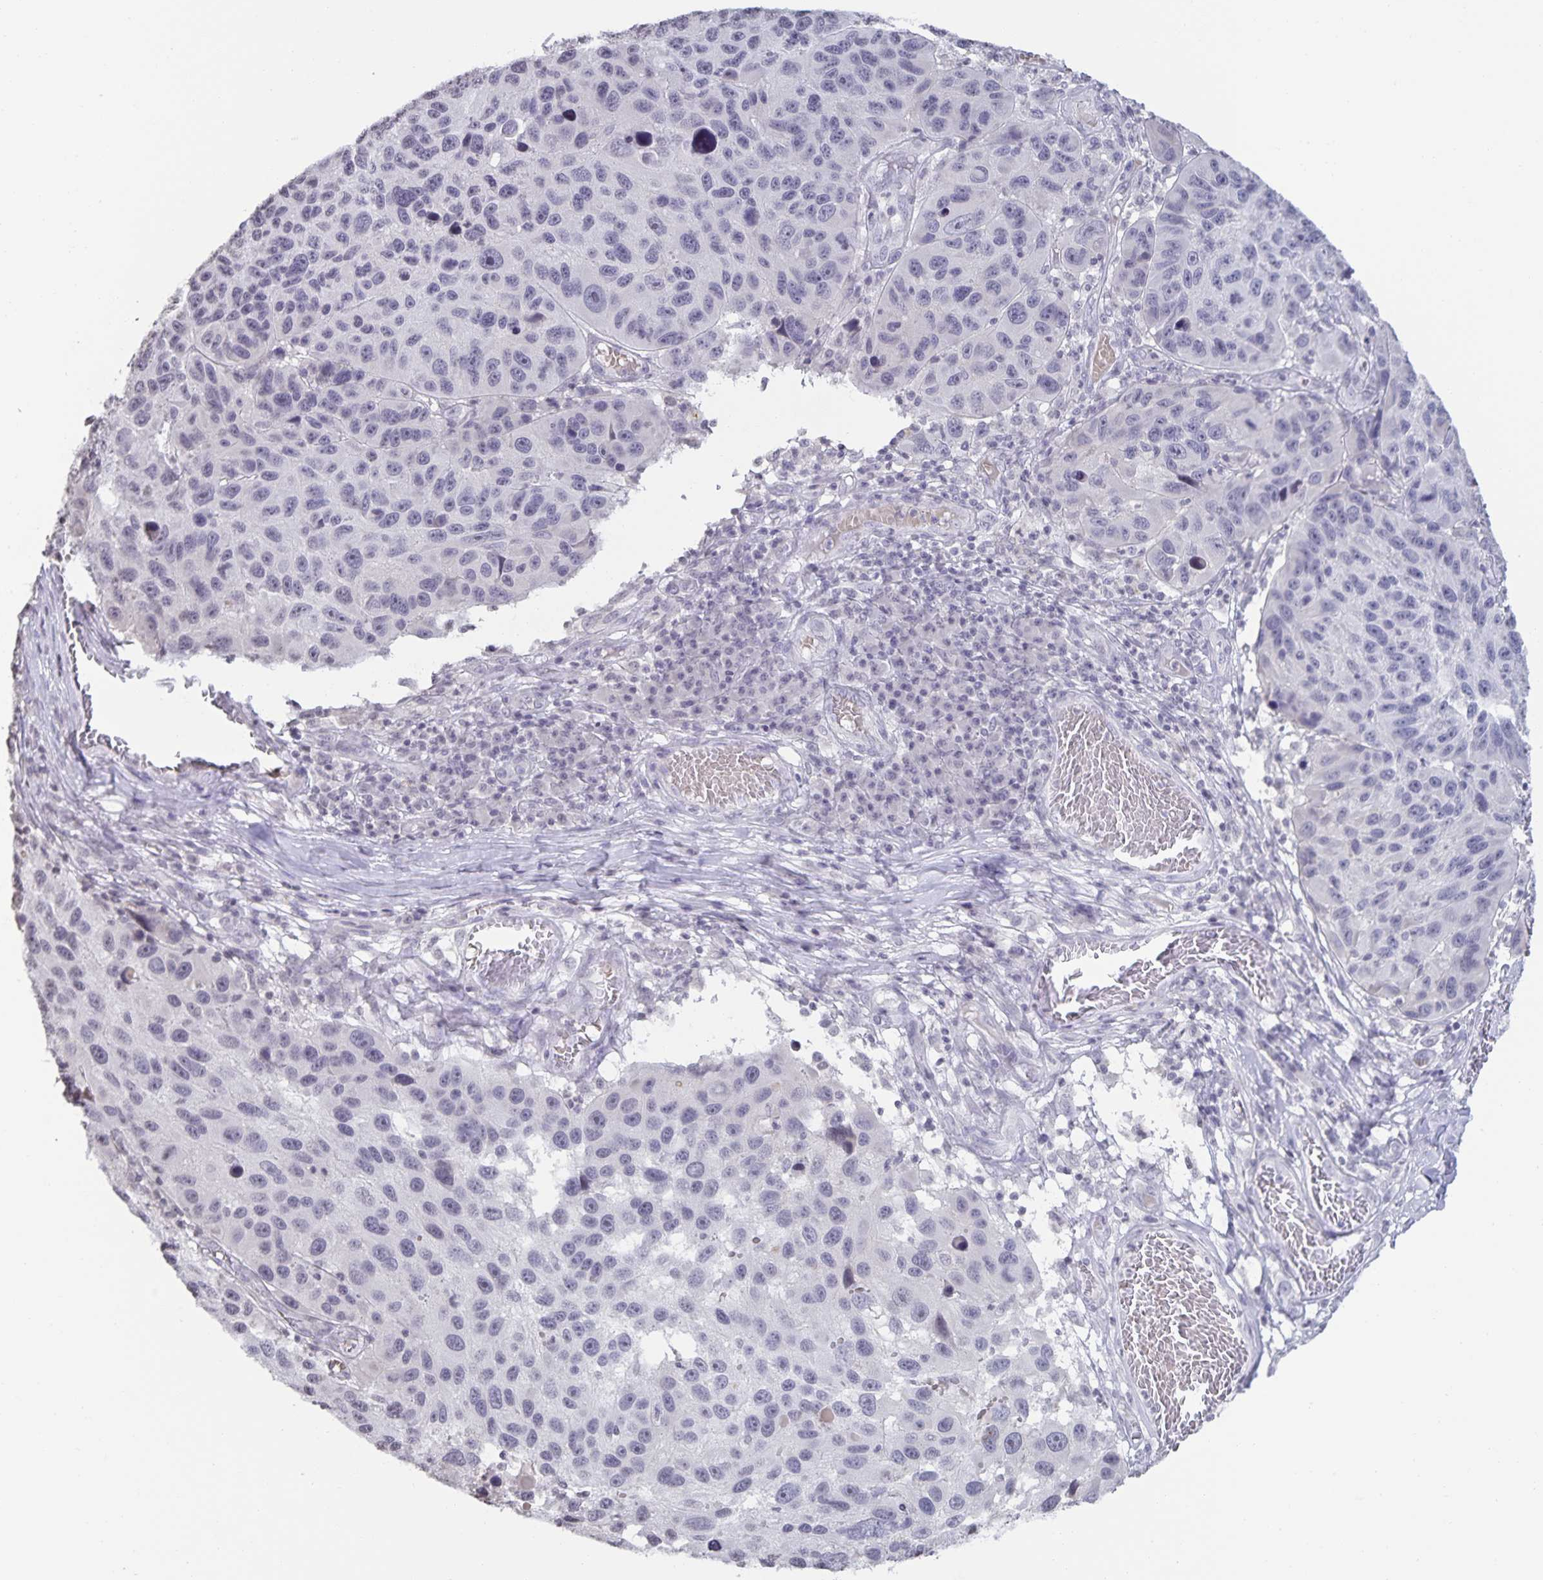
{"staining": {"intensity": "negative", "quantity": "none", "location": "none"}, "tissue": "melanoma", "cell_type": "Tumor cells", "image_type": "cancer", "snomed": [{"axis": "morphology", "description": "Malignant melanoma, NOS"}, {"axis": "topography", "description": "Skin"}], "caption": "The IHC image has no significant expression in tumor cells of malignant melanoma tissue.", "gene": "AQP4", "patient": {"sex": "male", "age": 53}}